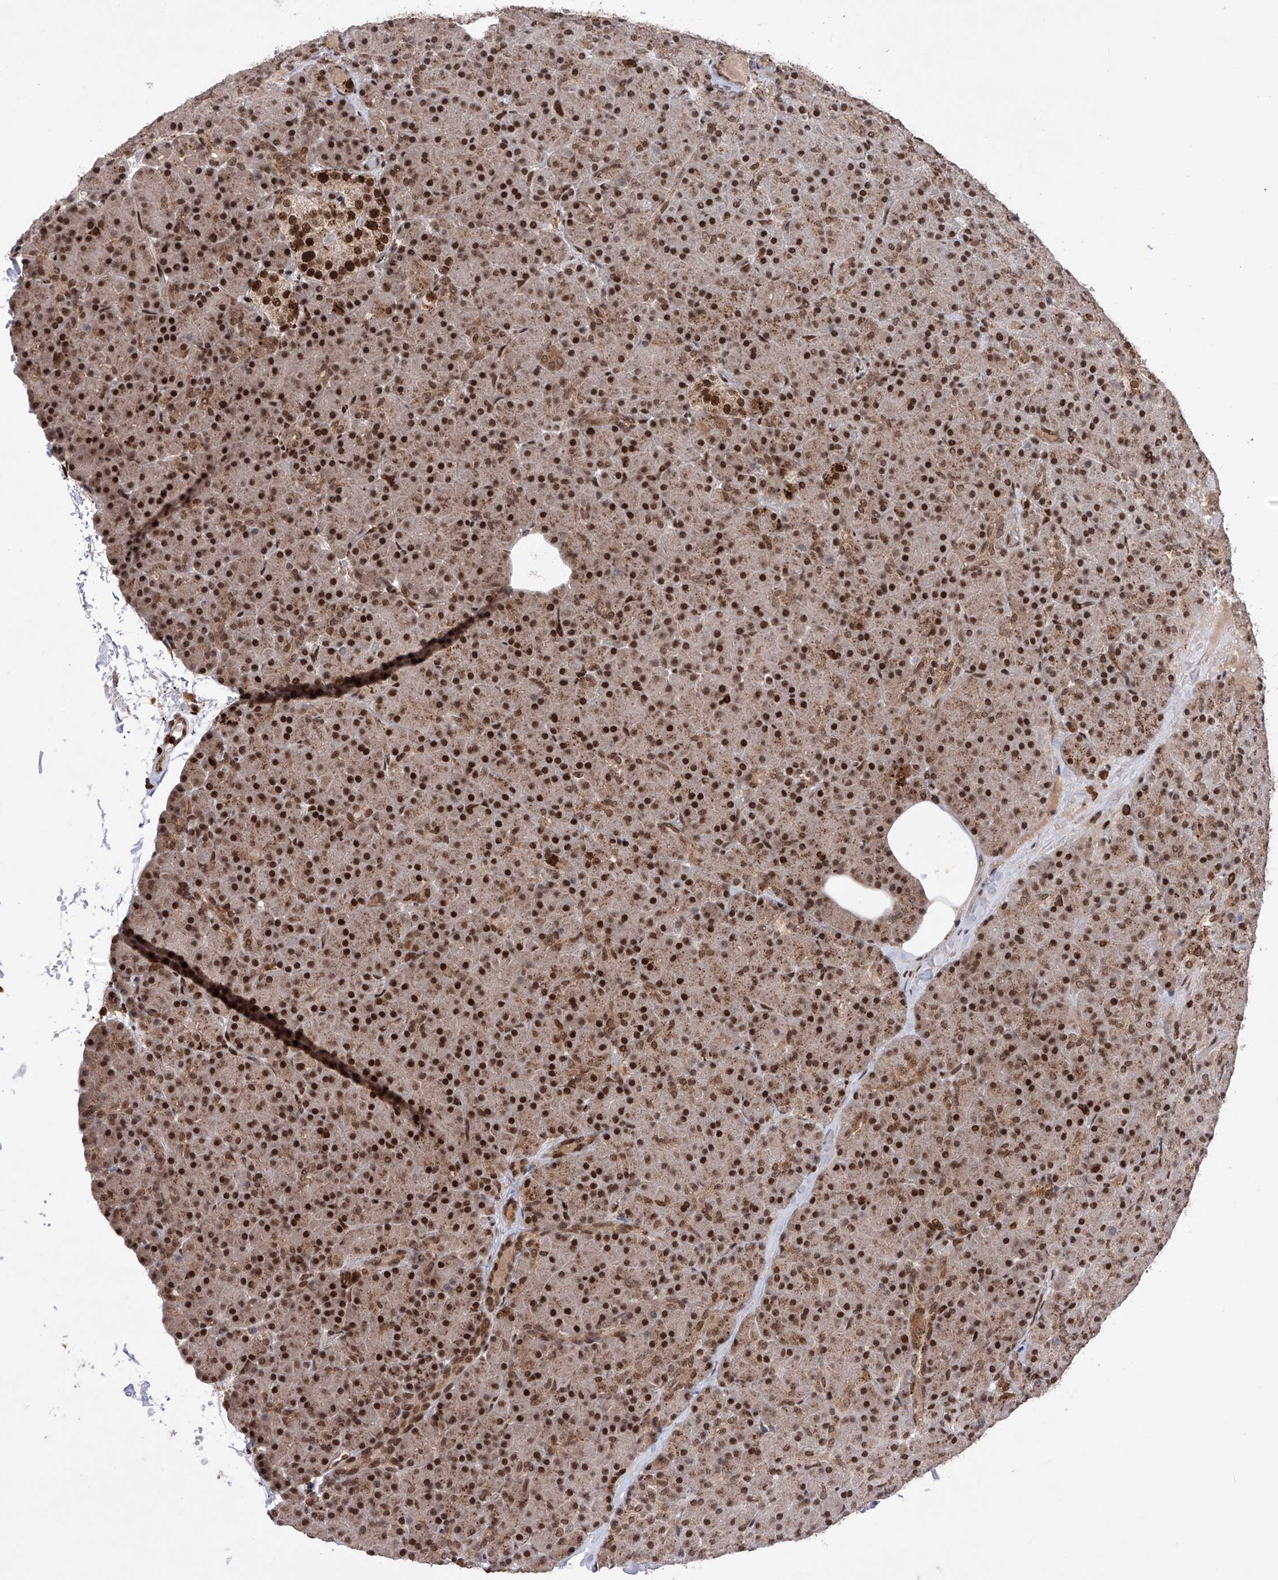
{"staining": {"intensity": "strong", "quantity": ">75%", "location": "cytoplasmic/membranous,nuclear"}, "tissue": "pancreas", "cell_type": "Exocrine glandular cells", "image_type": "normal", "snomed": [{"axis": "morphology", "description": "Normal tissue, NOS"}, {"axis": "topography", "description": "Pancreas"}], "caption": "DAB (3,3'-diaminobenzidine) immunohistochemical staining of normal human pancreas reveals strong cytoplasmic/membranous,nuclear protein expression in approximately >75% of exocrine glandular cells. The protein of interest is stained brown, and the nuclei are stained in blue (DAB (3,3'-diaminobenzidine) IHC with brightfield microscopy, high magnification).", "gene": "ZNF280D", "patient": {"sex": "female", "age": 43}}